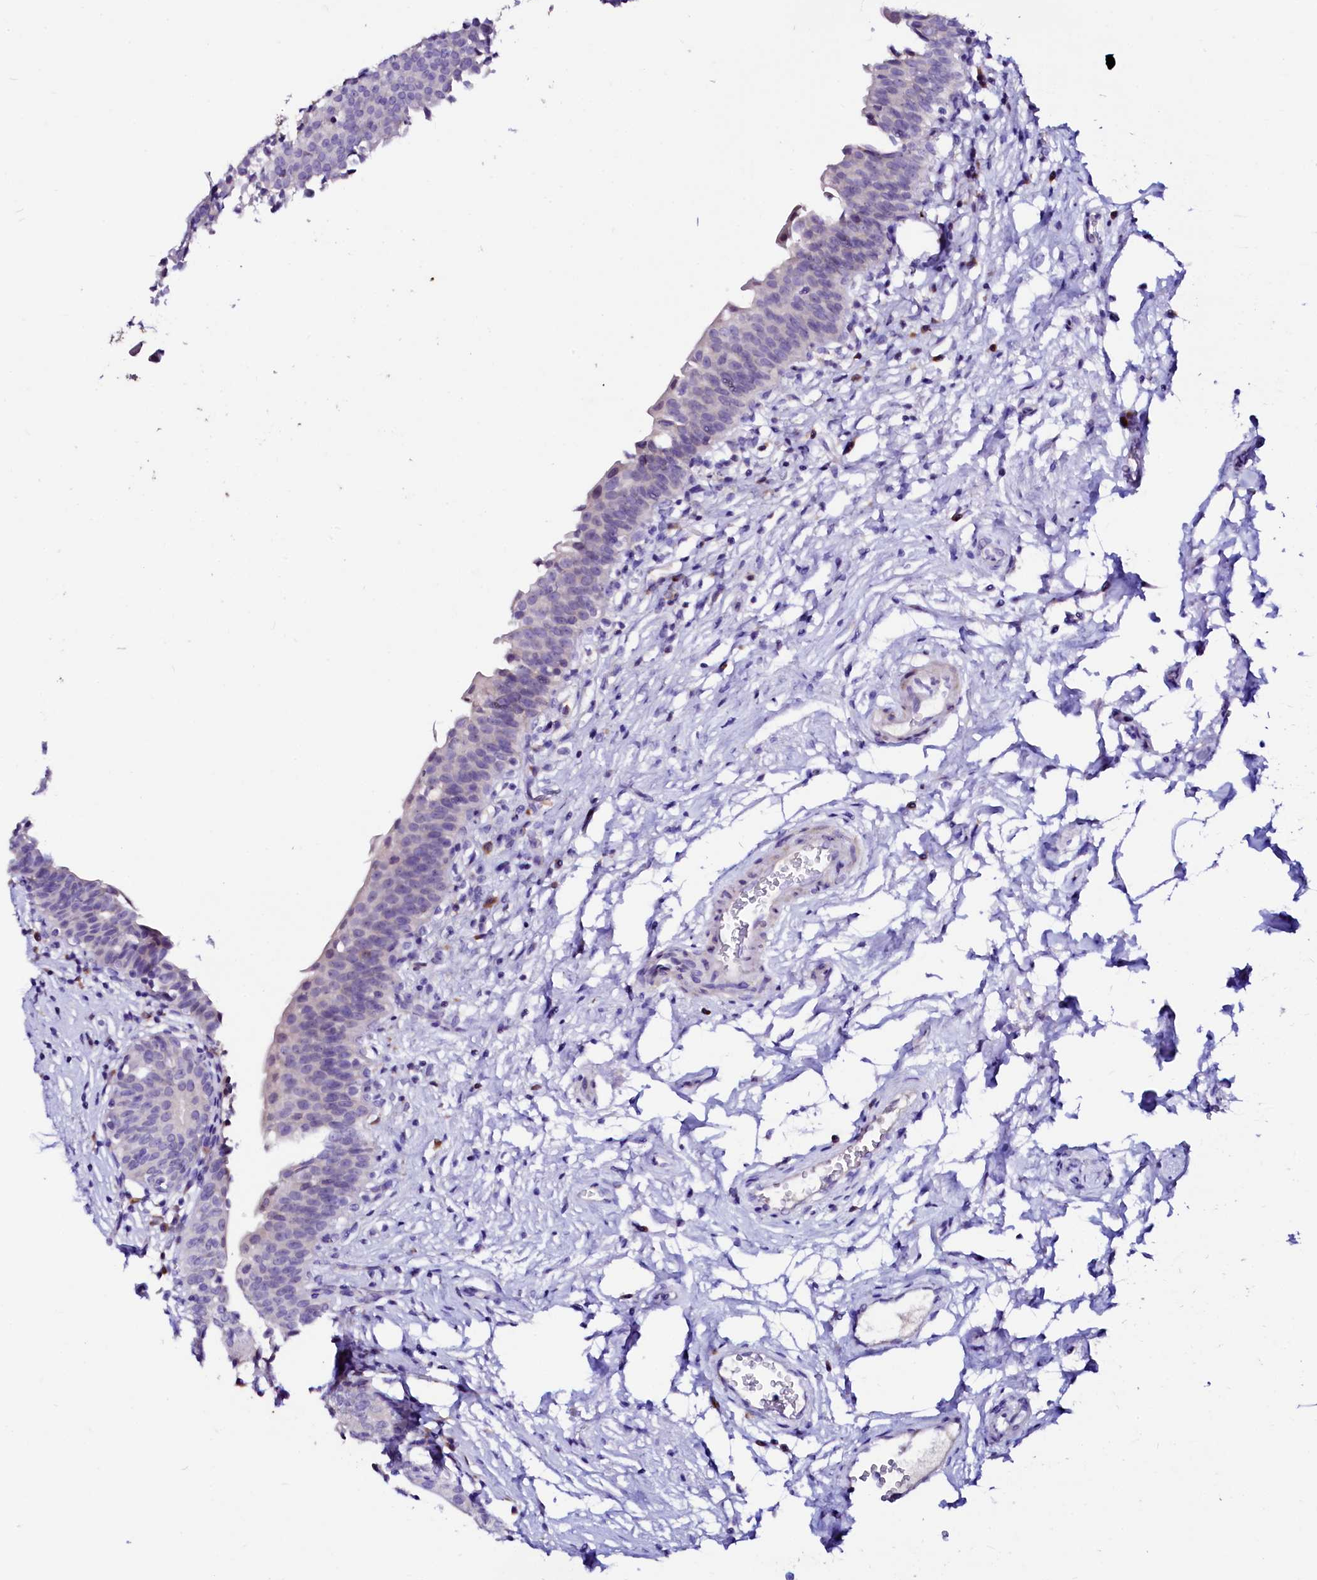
{"staining": {"intensity": "negative", "quantity": "none", "location": "none"}, "tissue": "urinary bladder", "cell_type": "Urothelial cells", "image_type": "normal", "snomed": [{"axis": "morphology", "description": "Normal tissue, NOS"}, {"axis": "topography", "description": "Urinary bladder"}], "caption": "The immunohistochemistry photomicrograph has no significant positivity in urothelial cells of urinary bladder.", "gene": "BTBD16", "patient": {"sex": "male", "age": 83}}